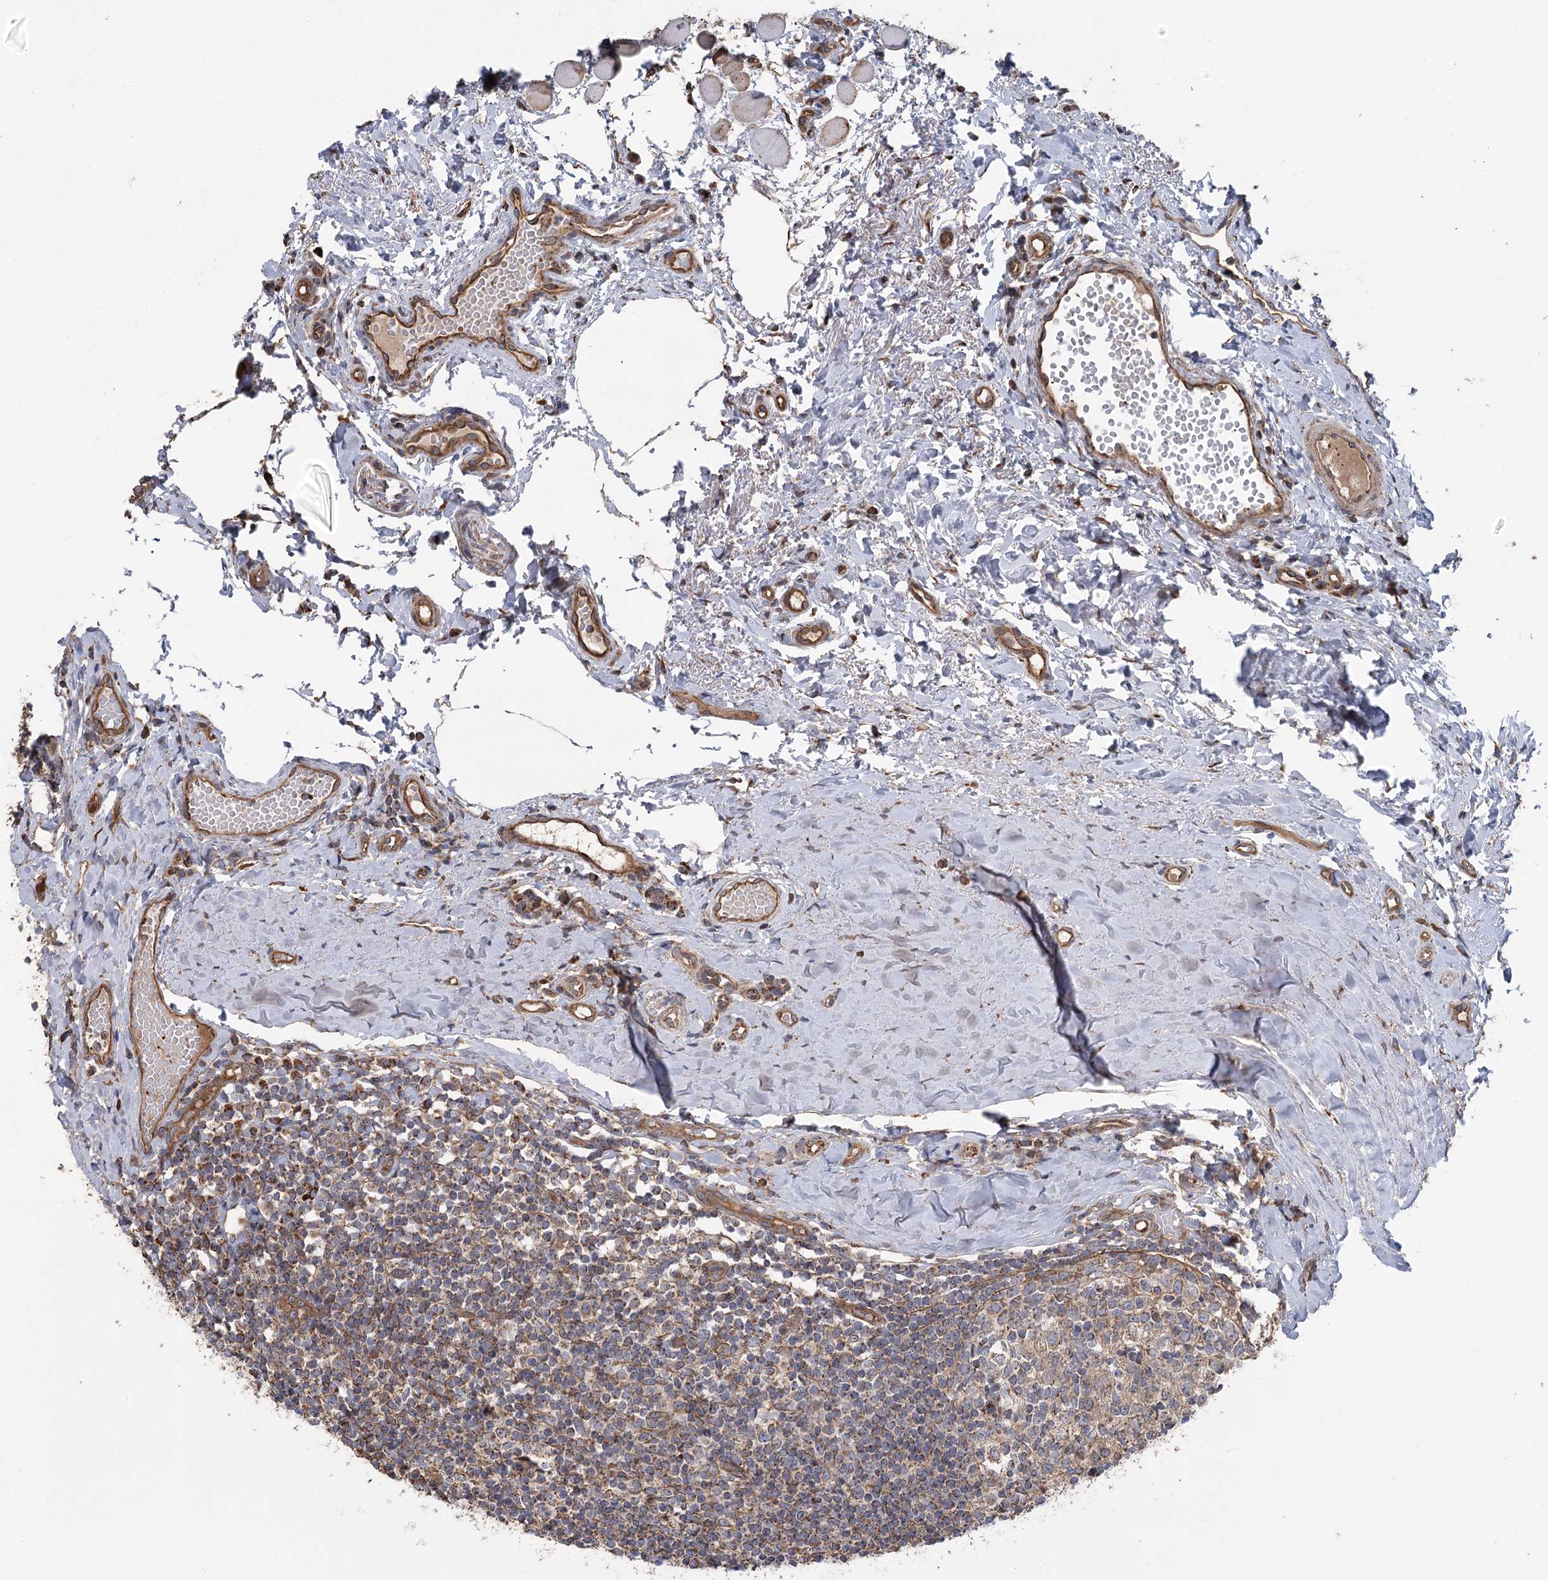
{"staining": {"intensity": "moderate", "quantity": ">75%", "location": "cytoplasmic/membranous"}, "tissue": "tonsil", "cell_type": "Germinal center cells", "image_type": "normal", "snomed": [{"axis": "morphology", "description": "Normal tissue, NOS"}, {"axis": "topography", "description": "Tonsil"}], "caption": "Immunohistochemical staining of unremarkable tonsil exhibits >75% levels of moderate cytoplasmic/membranous protein expression in about >75% of germinal center cells.", "gene": "RWDD4", "patient": {"sex": "female", "age": 19}}